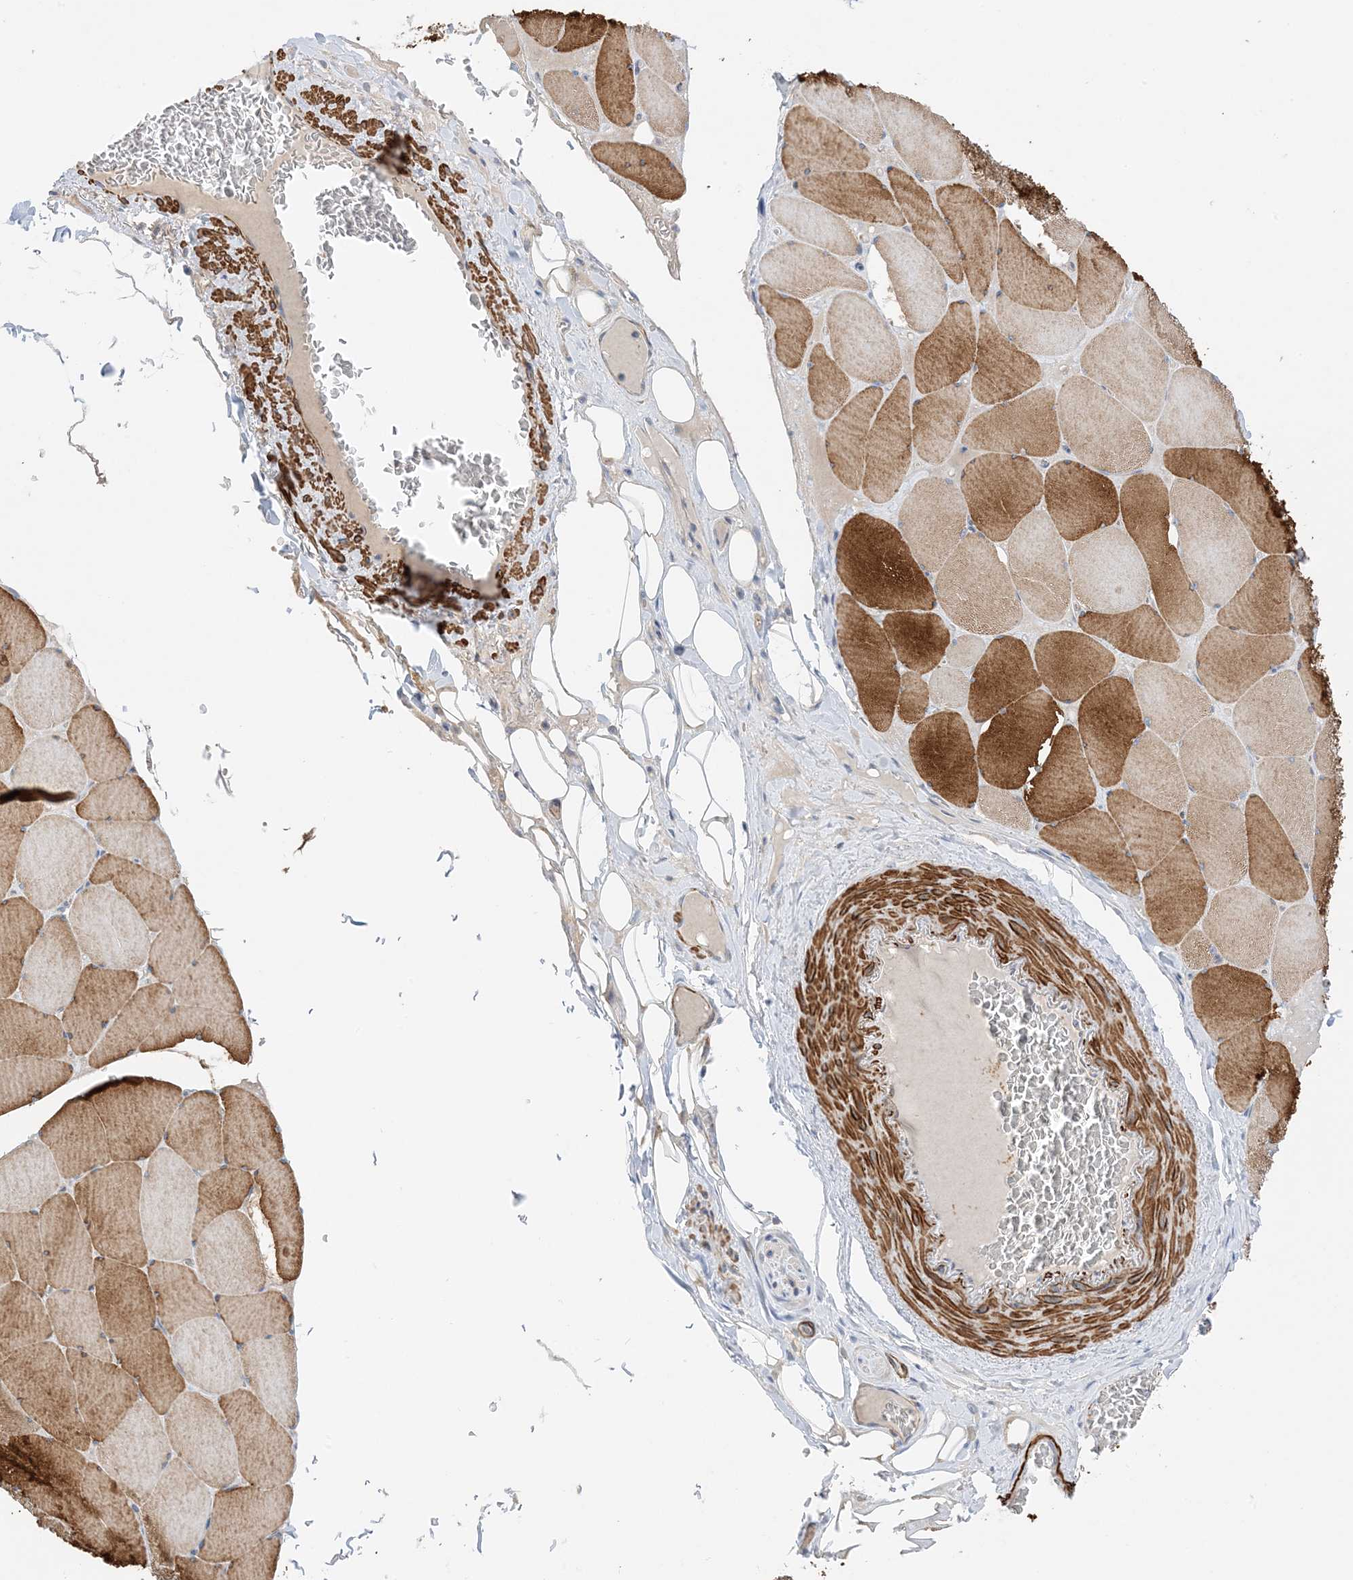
{"staining": {"intensity": "strong", "quantity": "25%-75%", "location": "cytoplasmic/membranous"}, "tissue": "skeletal muscle", "cell_type": "Myocytes", "image_type": "normal", "snomed": [{"axis": "morphology", "description": "Normal tissue, NOS"}, {"axis": "topography", "description": "Skeletal muscle"}, {"axis": "topography", "description": "Head-Neck"}], "caption": "Protein expression analysis of normal human skeletal muscle reveals strong cytoplasmic/membranous staining in approximately 25%-75% of myocytes. (DAB (3,3'-diaminobenzidine) = brown stain, brightfield microscopy at high magnification).", "gene": "KIFBP", "patient": {"sex": "male", "age": 66}}